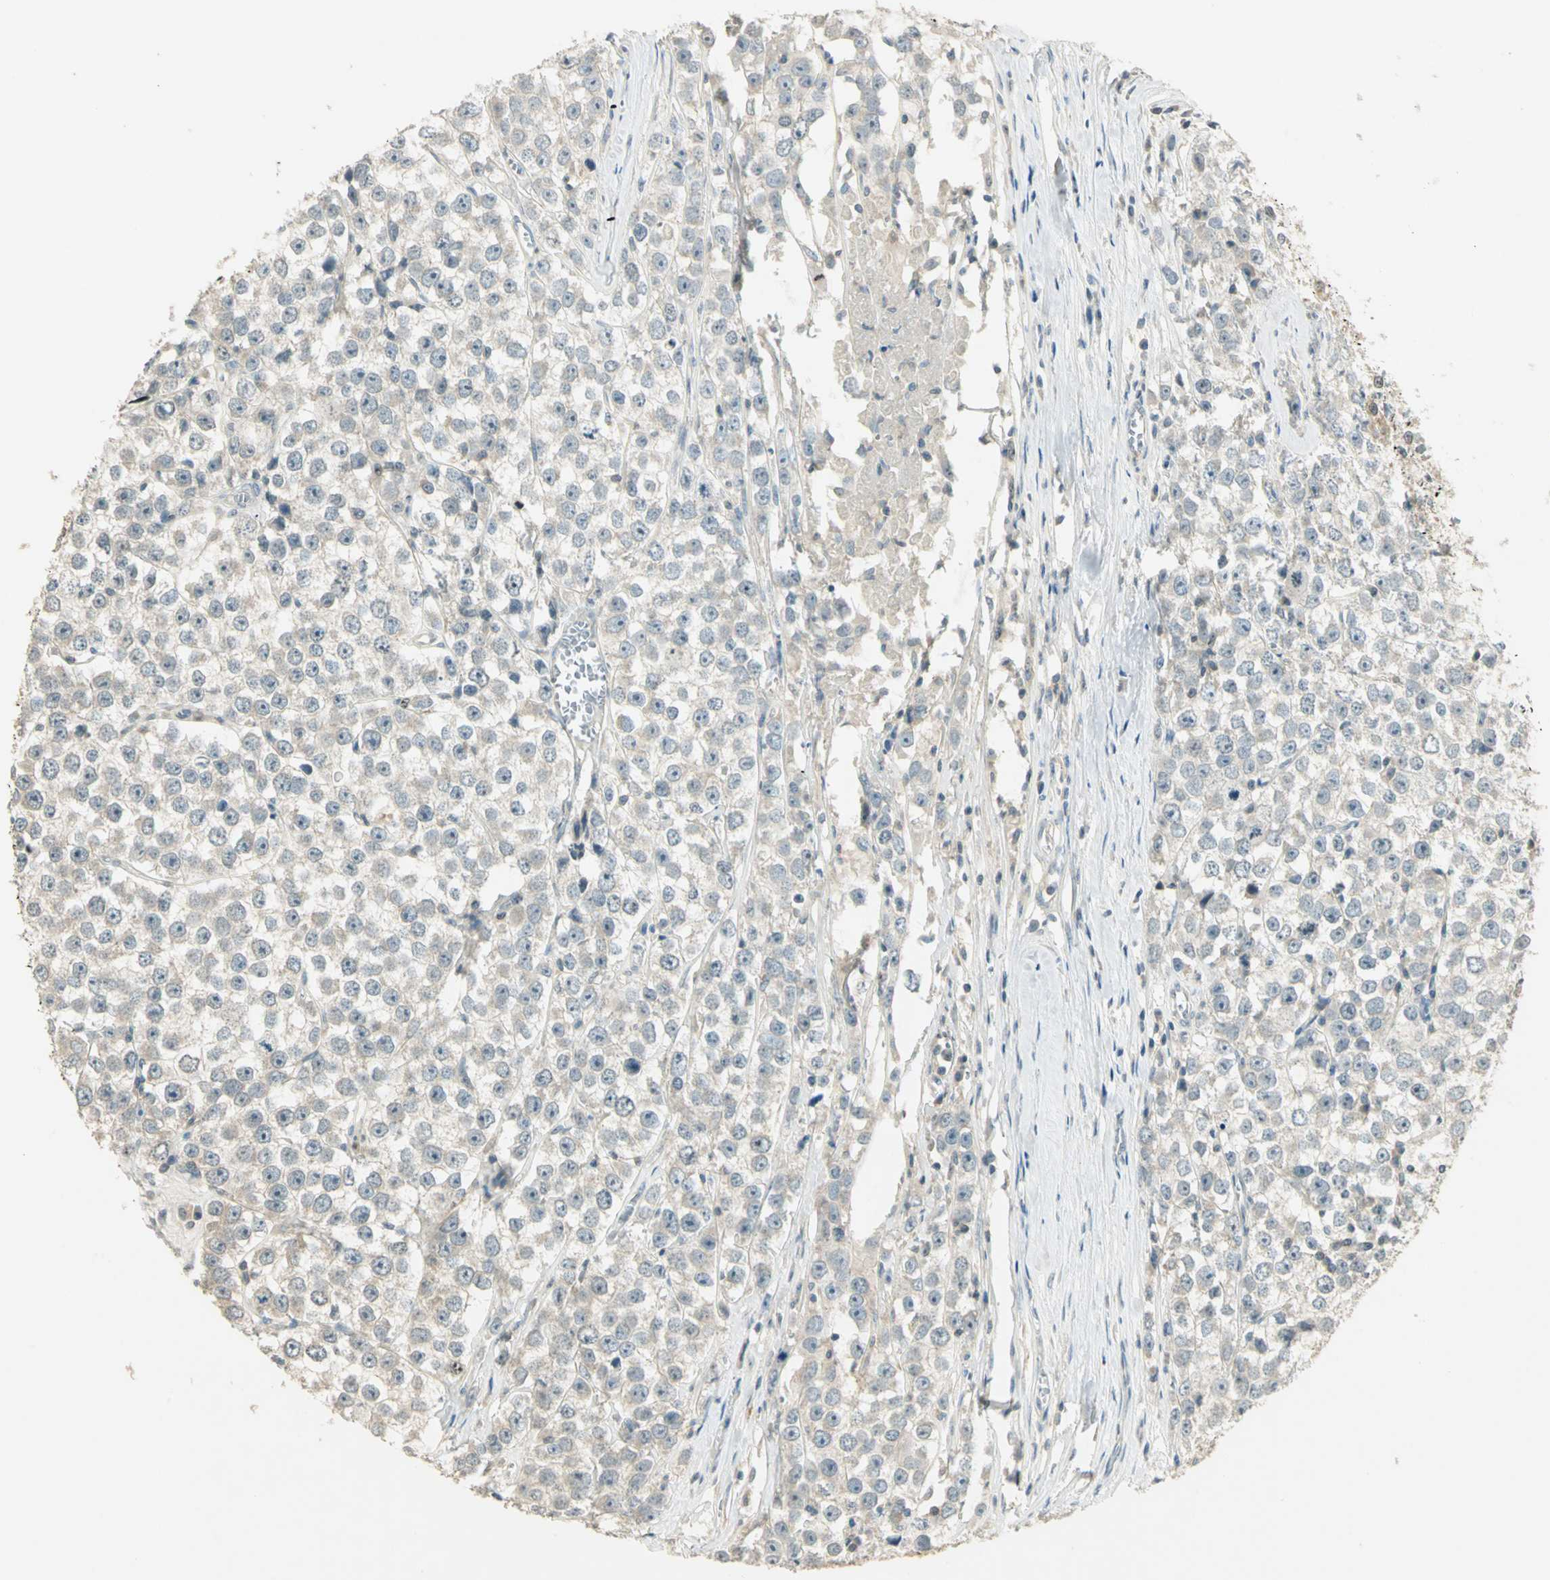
{"staining": {"intensity": "weak", "quantity": ">75%", "location": "cytoplasmic/membranous"}, "tissue": "testis cancer", "cell_type": "Tumor cells", "image_type": "cancer", "snomed": [{"axis": "morphology", "description": "Seminoma, NOS"}, {"axis": "morphology", "description": "Carcinoma, Embryonal, NOS"}, {"axis": "topography", "description": "Testis"}], "caption": "The image reveals a brown stain indicating the presence of a protein in the cytoplasmic/membranous of tumor cells in embryonal carcinoma (testis).", "gene": "BIRC2", "patient": {"sex": "male", "age": 52}}